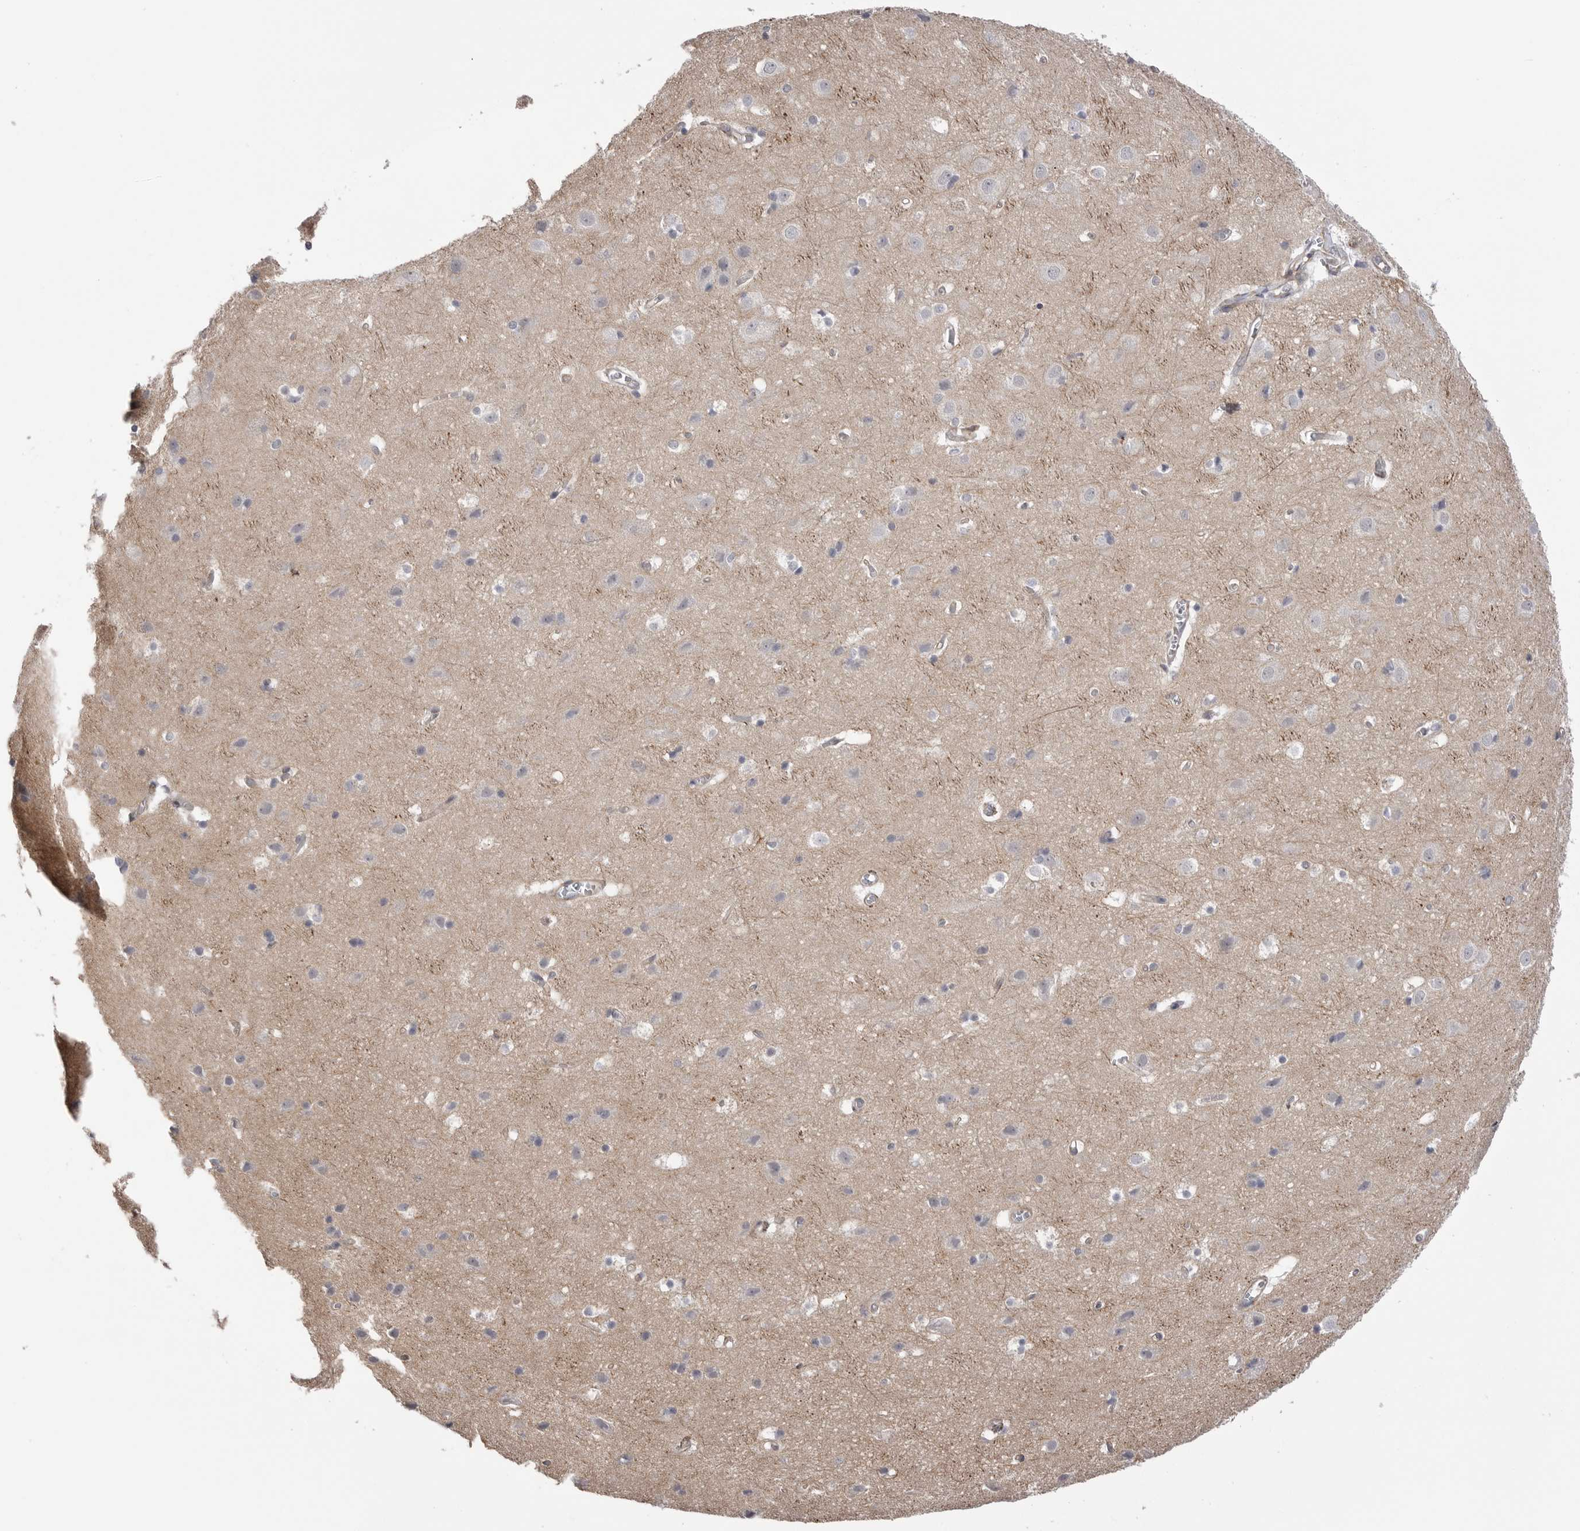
{"staining": {"intensity": "negative", "quantity": "none", "location": "none"}, "tissue": "cerebral cortex", "cell_type": "Endothelial cells", "image_type": "normal", "snomed": [{"axis": "morphology", "description": "Normal tissue, NOS"}, {"axis": "topography", "description": "Cerebral cortex"}], "caption": "Immunohistochemical staining of normal human cerebral cortex reveals no significant positivity in endothelial cells. (Brightfield microscopy of DAB IHC at high magnification).", "gene": "AKAP12", "patient": {"sex": "male", "age": 54}}